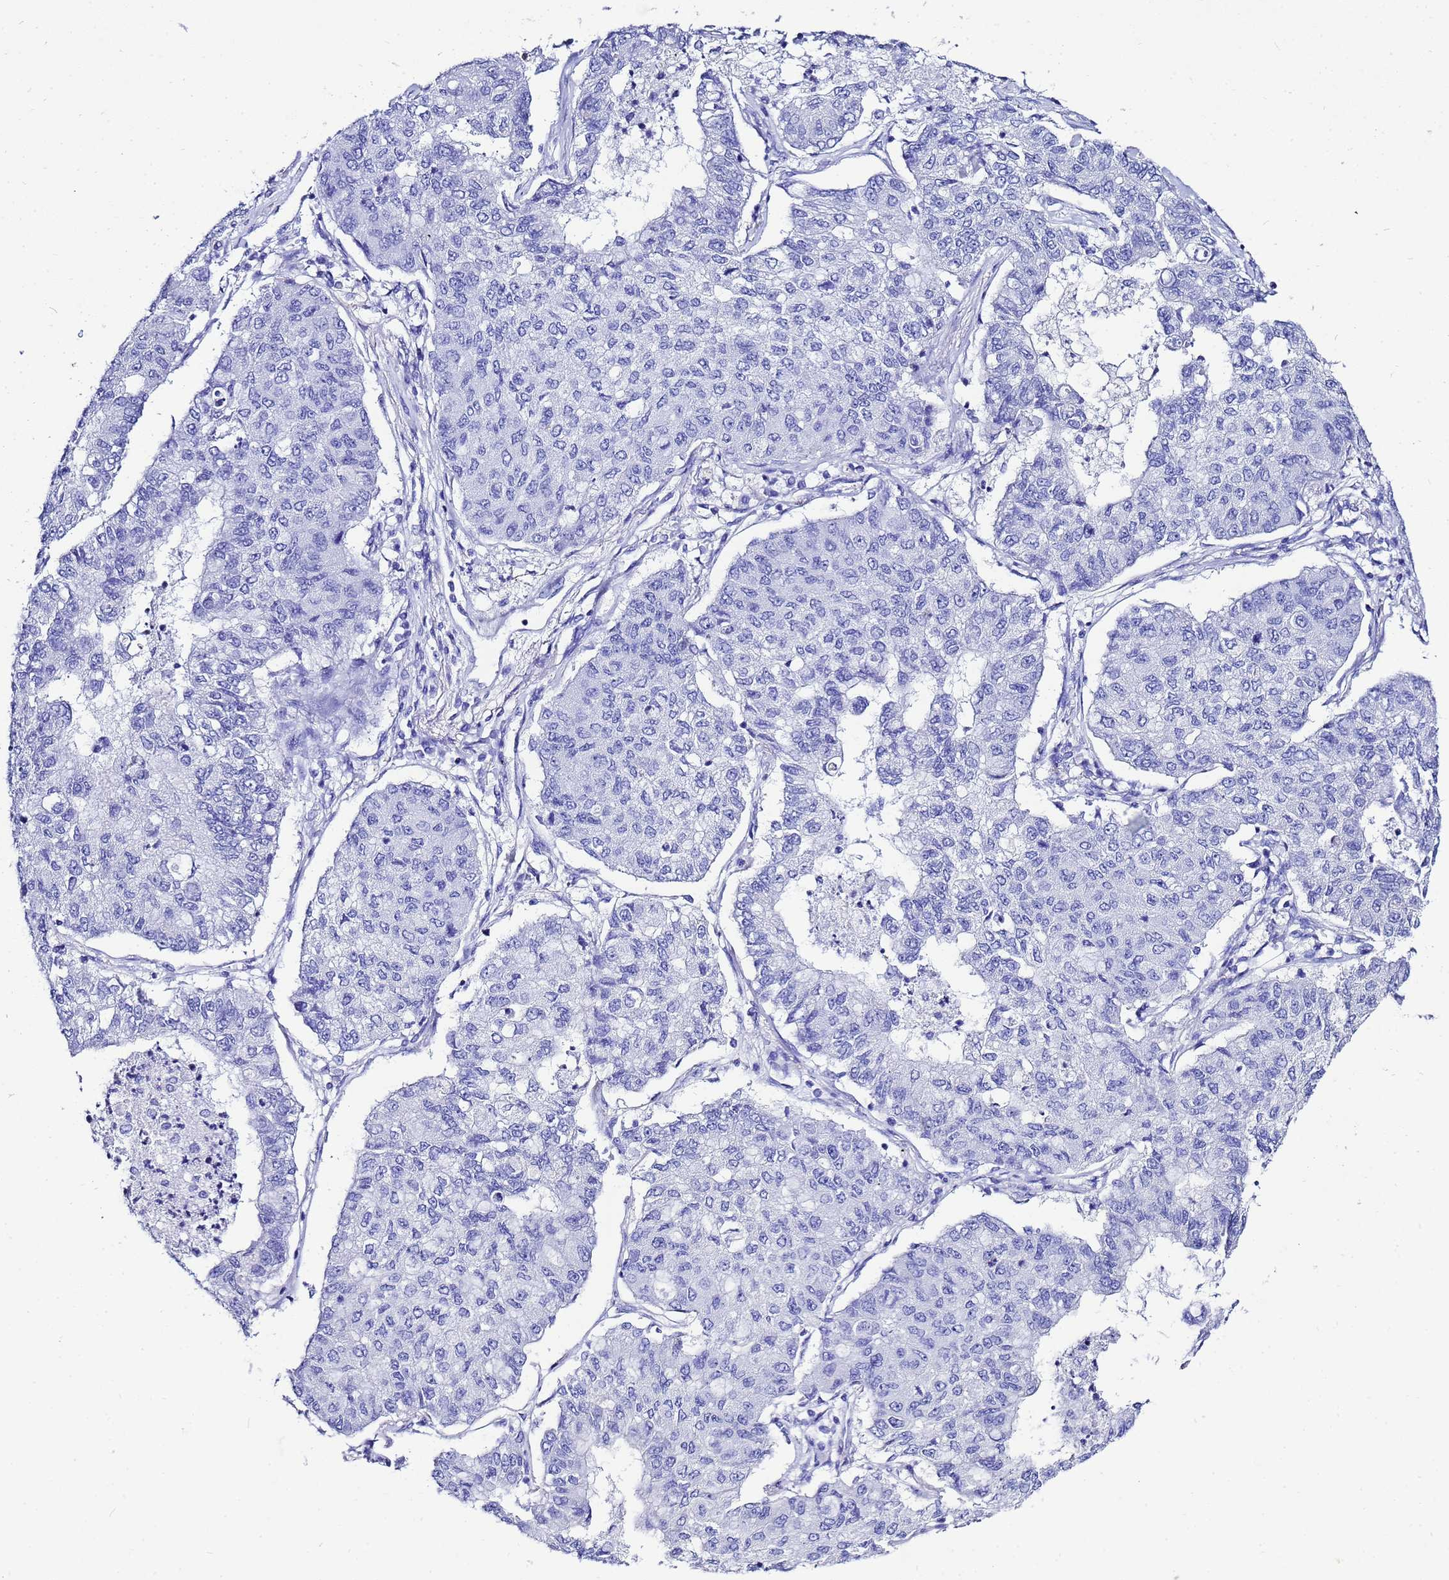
{"staining": {"intensity": "negative", "quantity": "none", "location": "none"}, "tissue": "lung cancer", "cell_type": "Tumor cells", "image_type": "cancer", "snomed": [{"axis": "morphology", "description": "Squamous cell carcinoma, NOS"}, {"axis": "topography", "description": "Lung"}], "caption": "Tumor cells show no significant protein positivity in squamous cell carcinoma (lung).", "gene": "LIPF", "patient": {"sex": "male", "age": 74}}